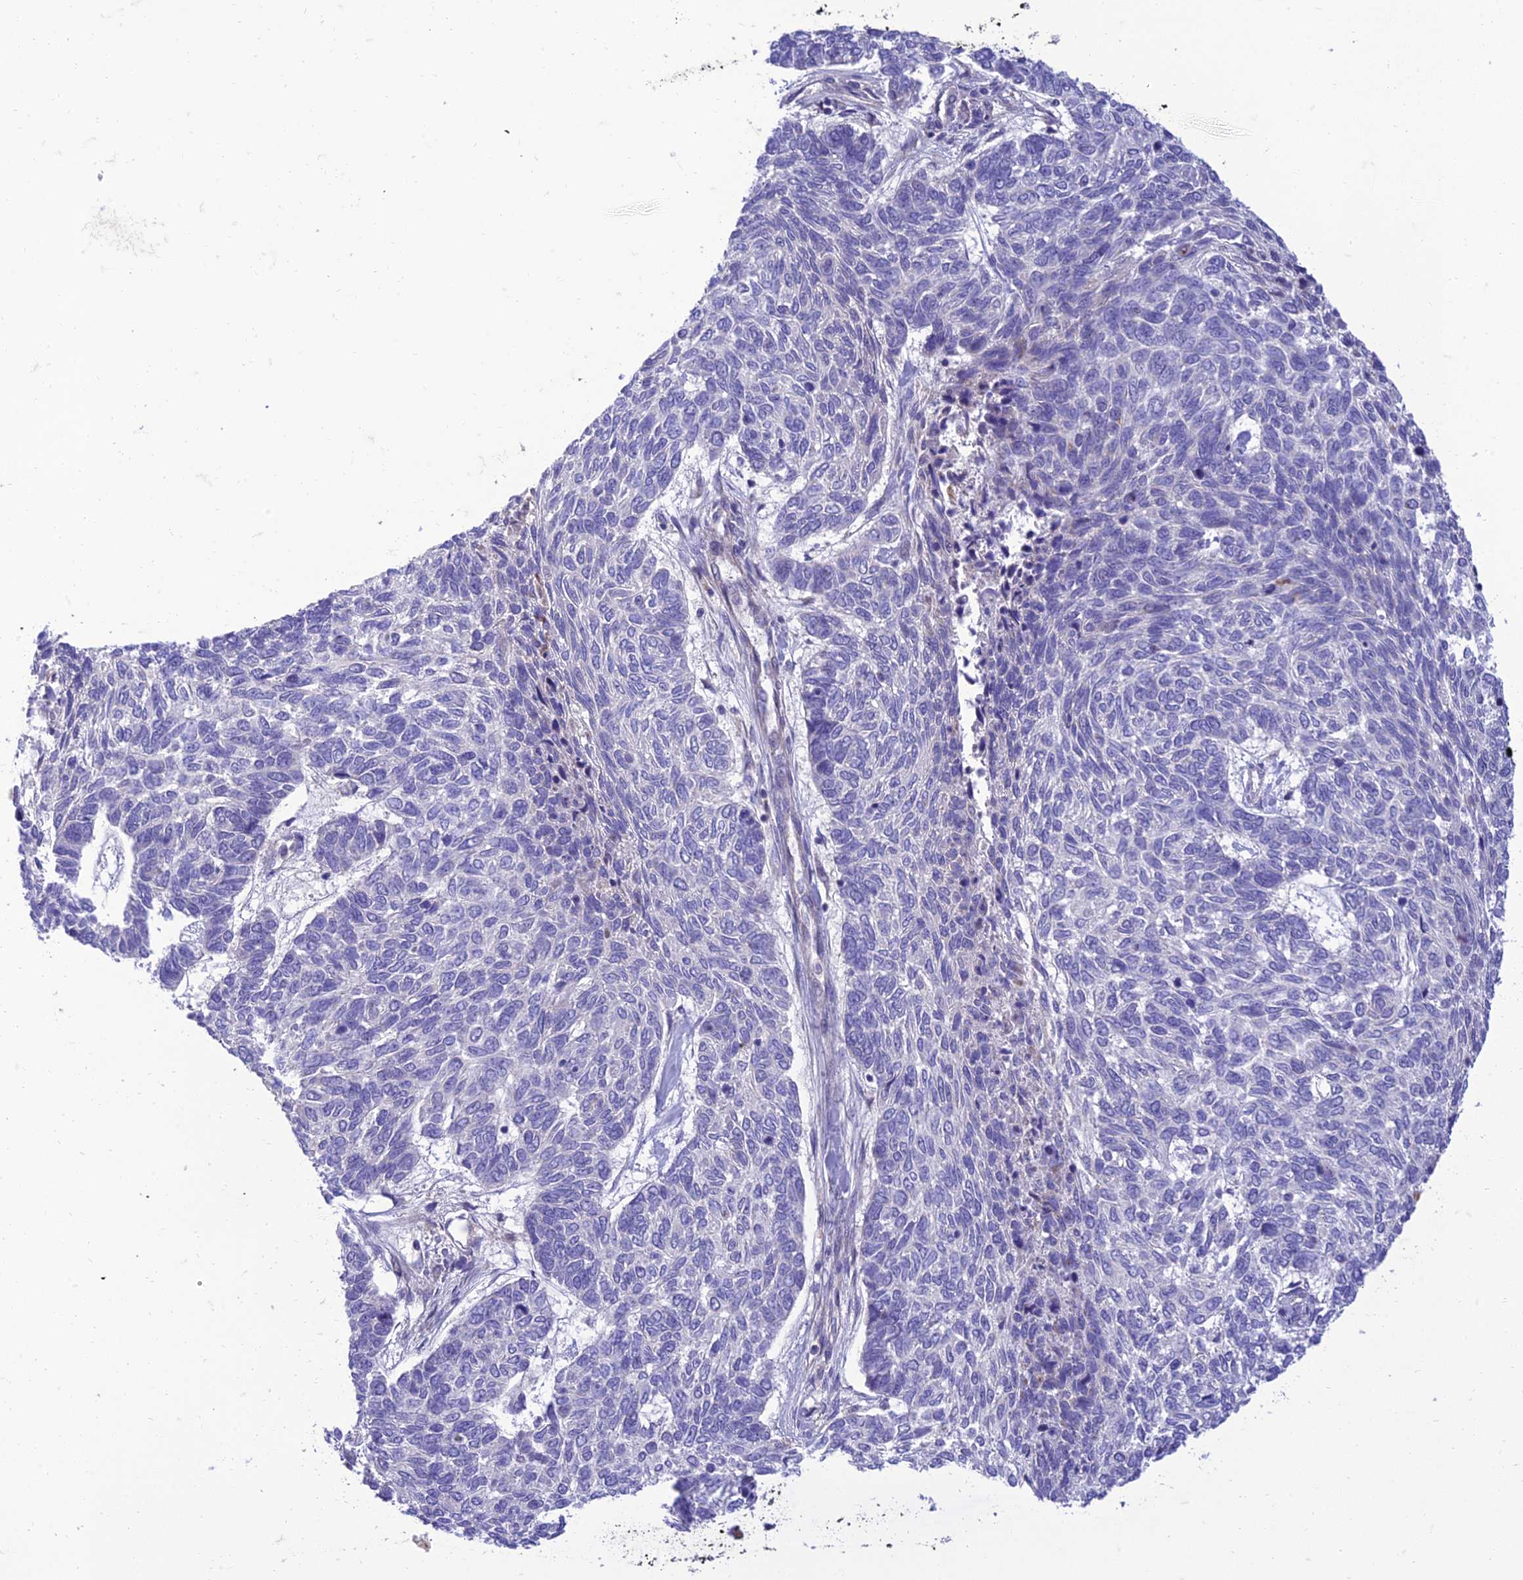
{"staining": {"intensity": "negative", "quantity": "none", "location": "none"}, "tissue": "skin cancer", "cell_type": "Tumor cells", "image_type": "cancer", "snomed": [{"axis": "morphology", "description": "Basal cell carcinoma"}, {"axis": "topography", "description": "Skin"}], "caption": "The micrograph demonstrates no staining of tumor cells in skin cancer (basal cell carcinoma).", "gene": "IRAK3", "patient": {"sex": "female", "age": 65}}